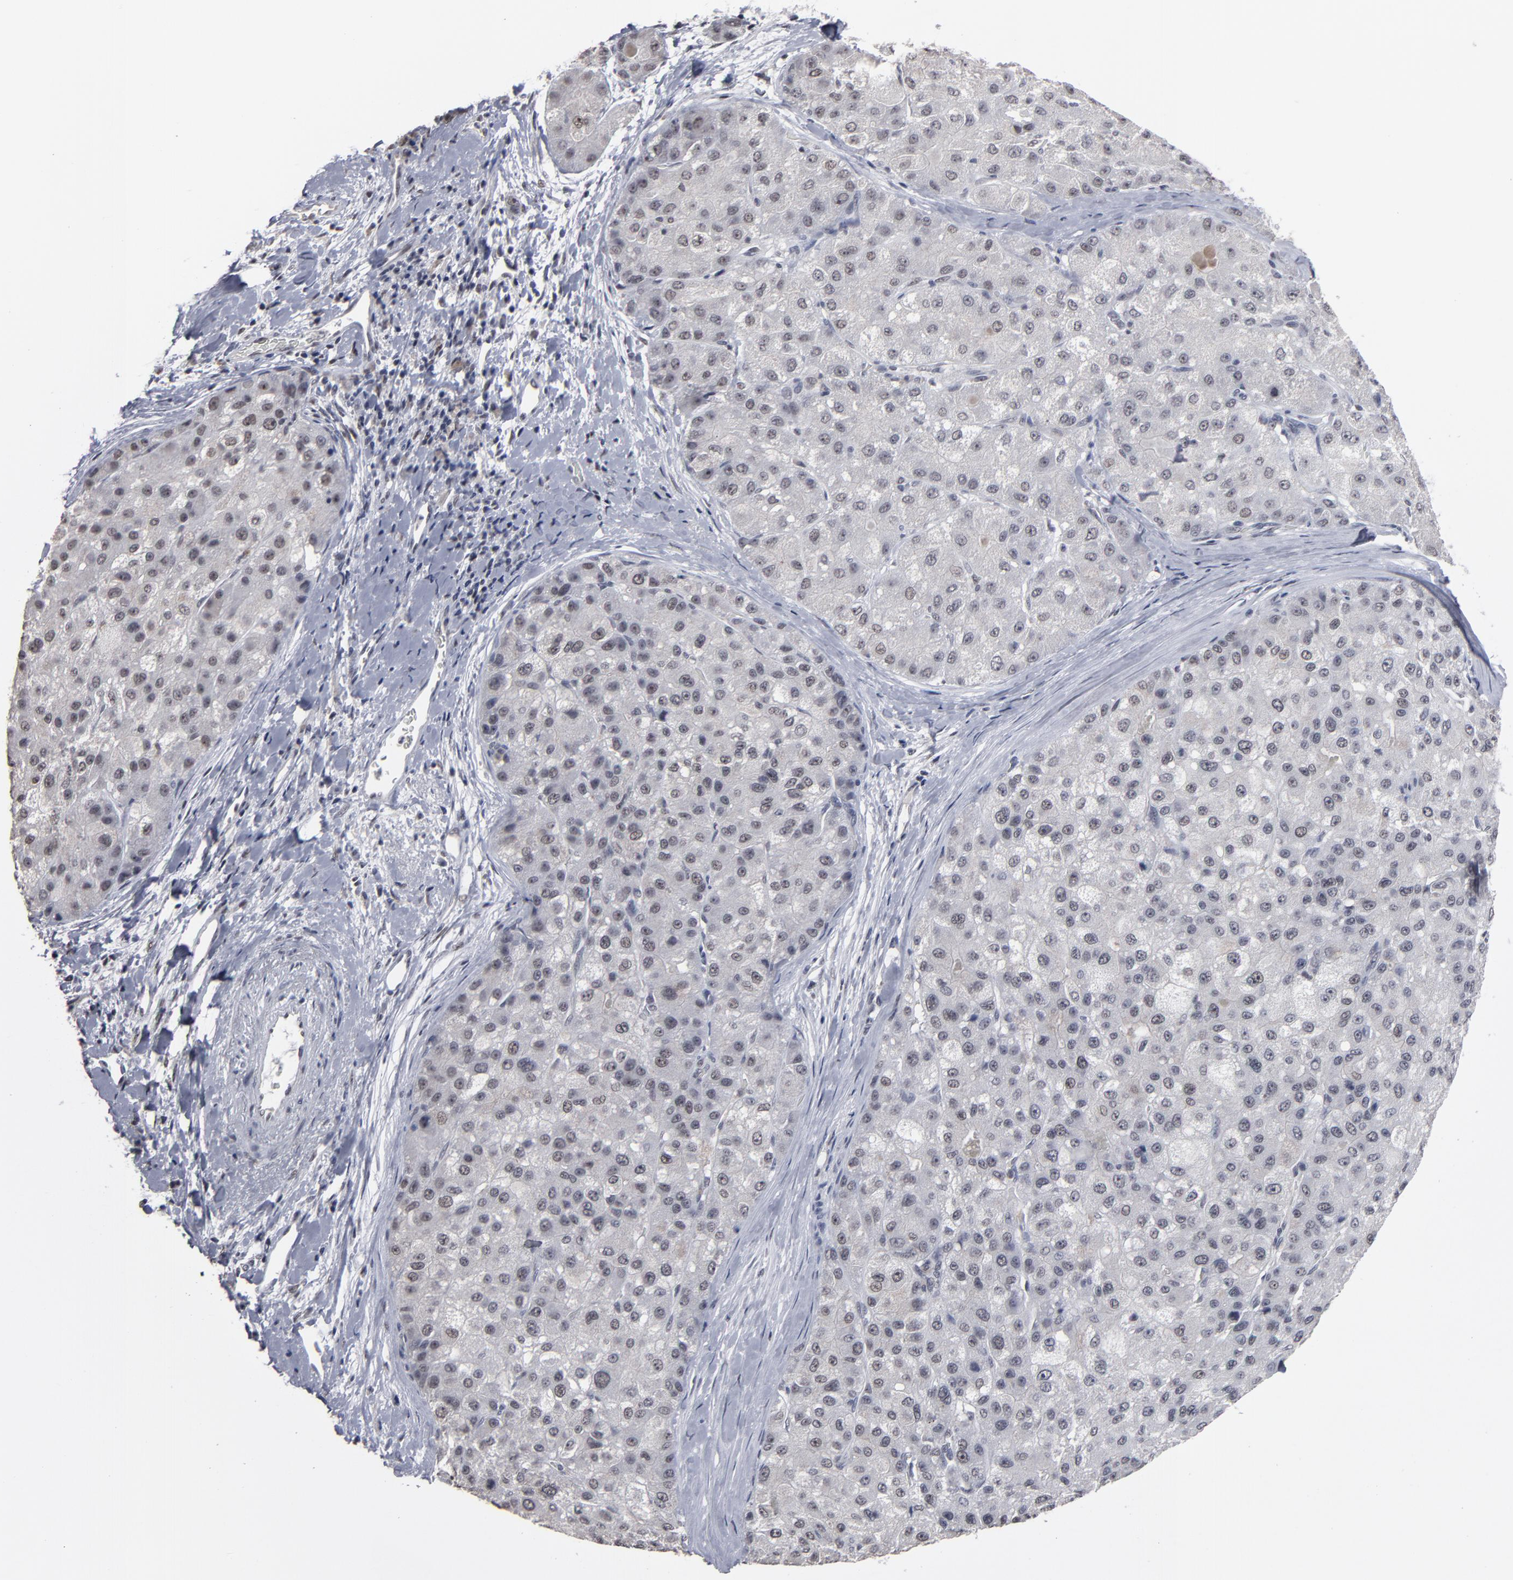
{"staining": {"intensity": "negative", "quantity": "none", "location": "none"}, "tissue": "liver cancer", "cell_type": "Tumor cells", "image_type": "cancer", "snomed": [{"axis": "morphology", "description": "Carcinoma, Hepatocellular, NOS"}, {"axis": "topography", "description": "Liver"}], "caption": "Hepatocellular carcinoma (liver) was stained to show a protein in brown. There is no significant positivity in tumor cells. (DAB (3,3'-diaminobenzidine) immunohistochemistry (IHC), high magnification).", "gene": "SSRP1", "patient": {"sex": "male", "age": 80}}